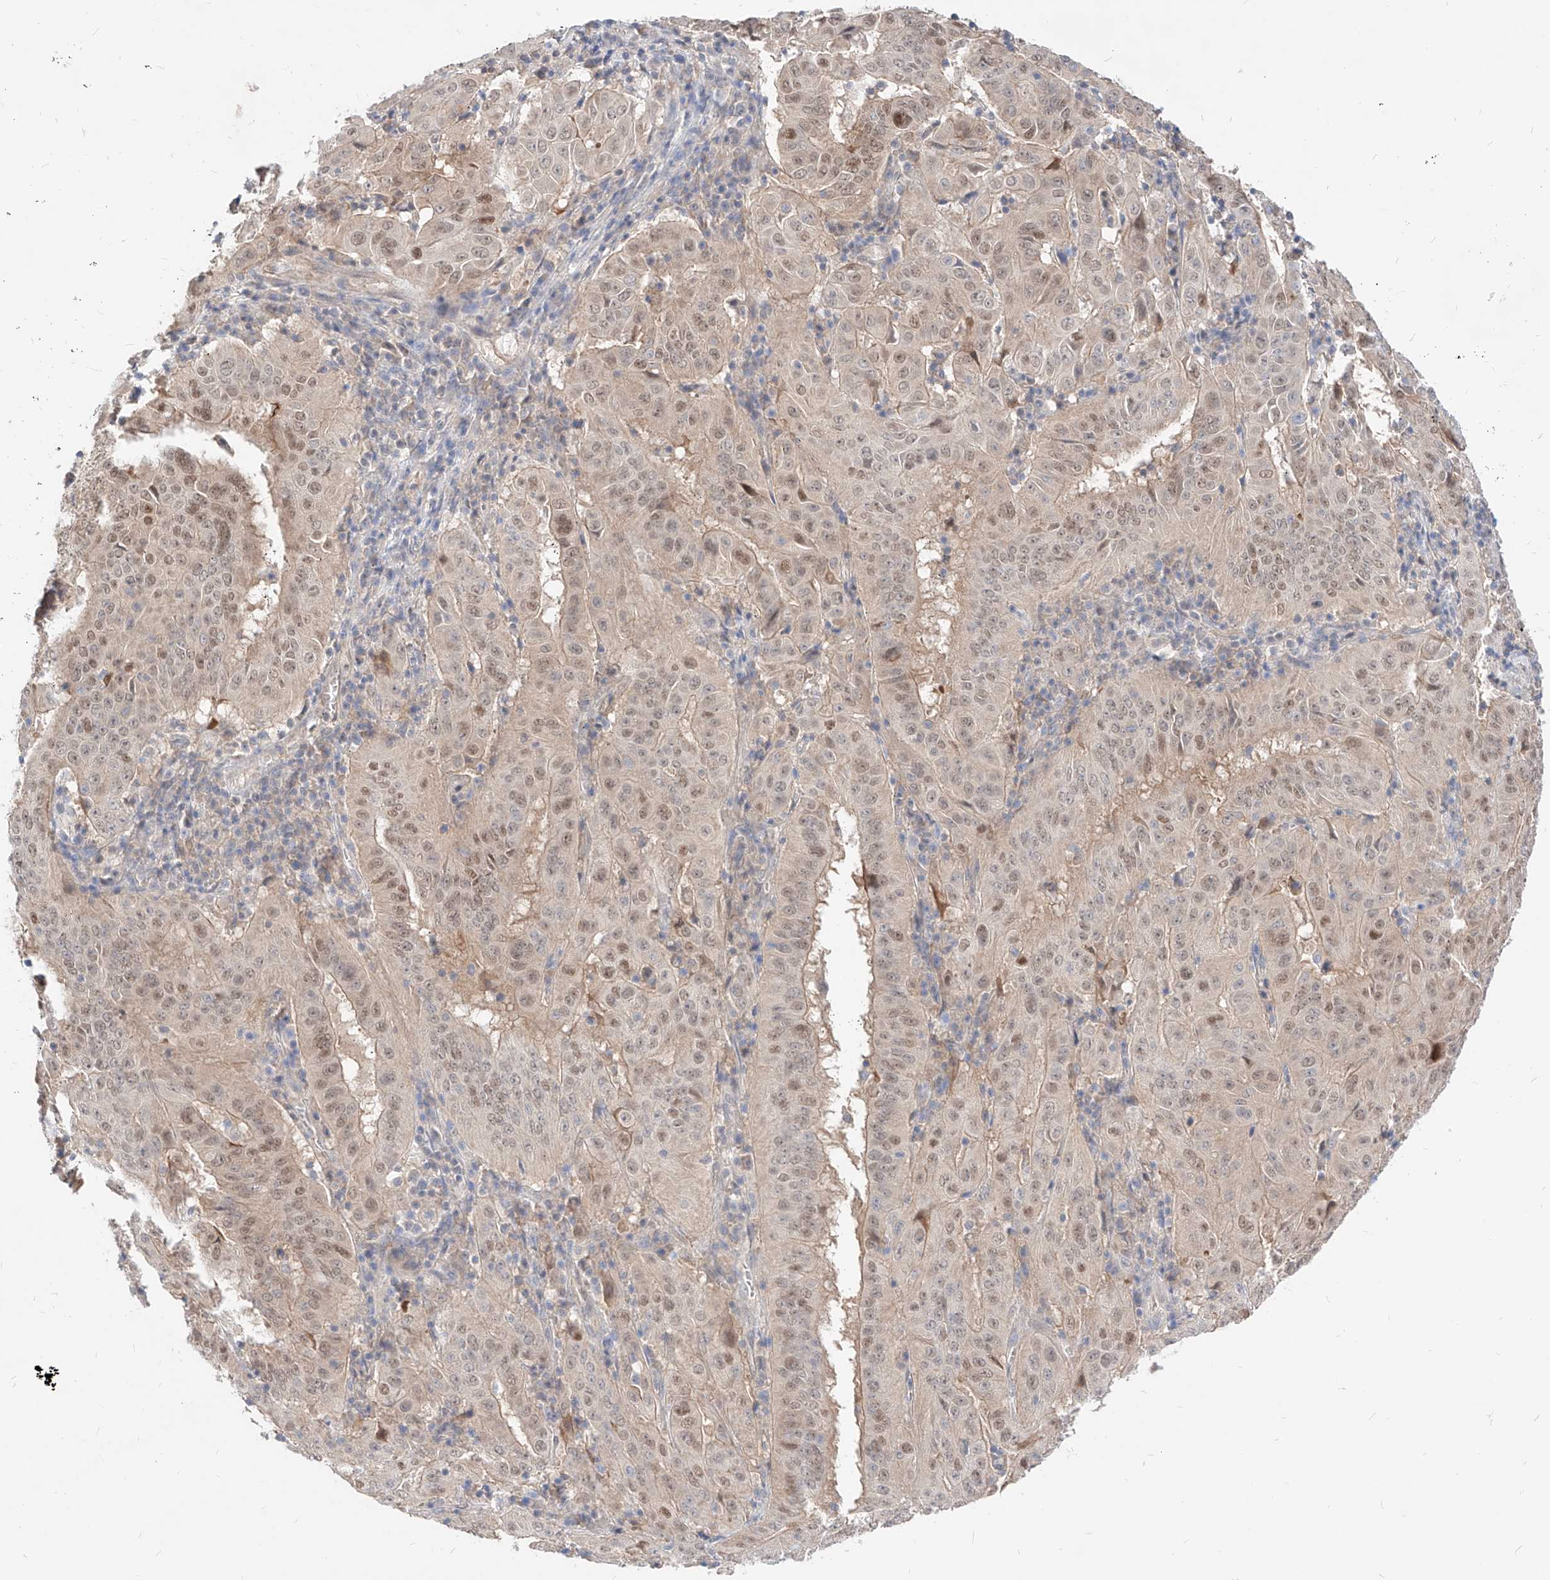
{"staining": {"intensity": "weak", "quantity": "25%-75%", "location": "nuclear"}, "tissue": "pancreatic cancer", "cell_type": "Tumor cells", "image_type": "cancer", "snomed": [{"axis": "morphology", "description": "Adenocarcinoma, NOS"}, {"axis": "topography", "description": "Pancreas"}], "caption": "Immunohistochemical staining of human pancreatic cancer (adenocarcinoma) shows low levels of weak nuclear protein positivity in approximately 25%-75% of tumor cells.", "gene": "TSNAX", "patient": {"sex": "male", "age": 63}}